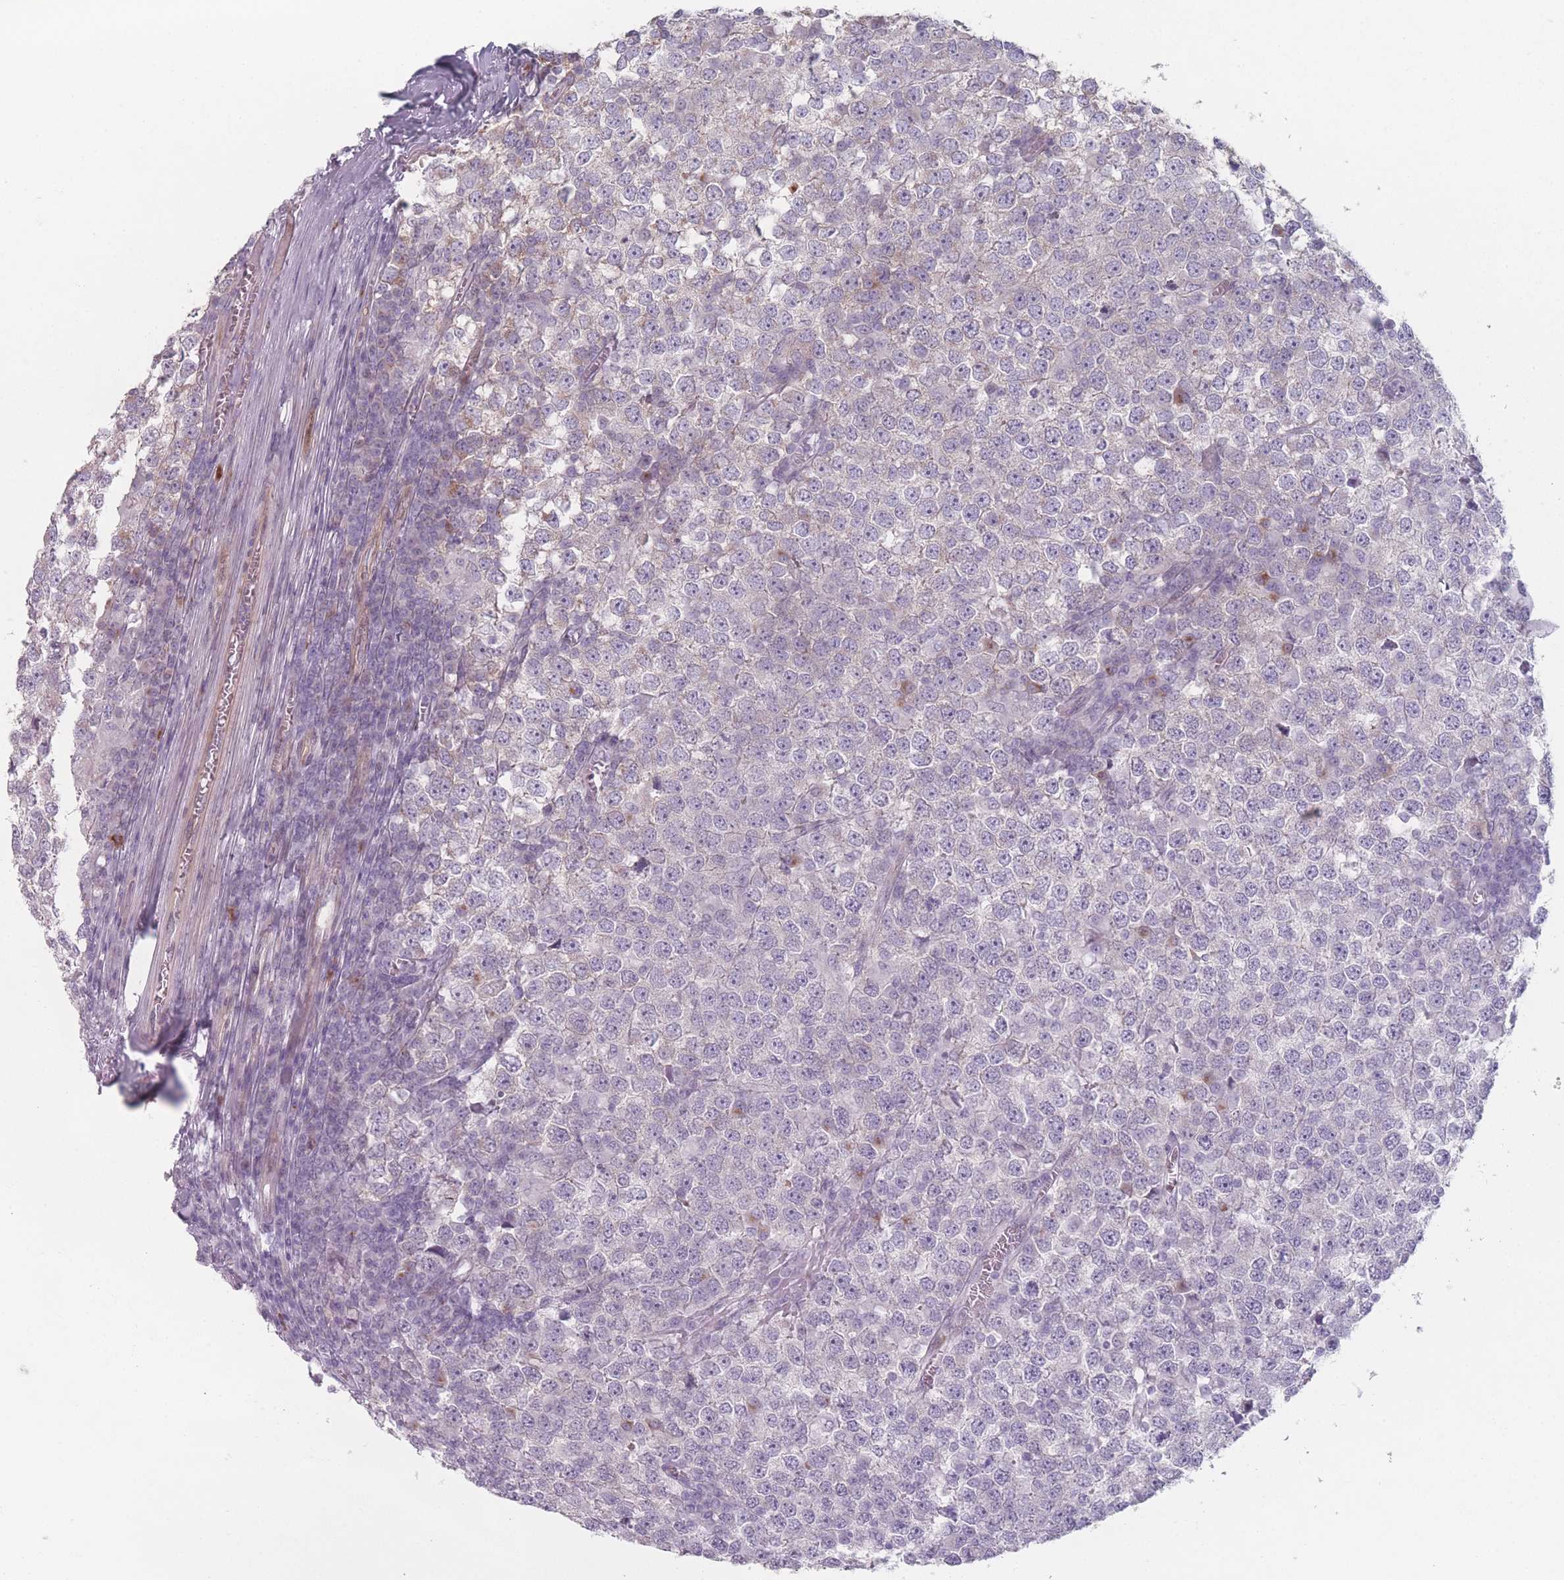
{"staining": {"intensity": "moderate", "quantity": "<25%", "location": "cytoplasmic/membranous"}, "tissue": "testis cancer", "cell_type": "Tumor cells", "image_type": "cancer", "snomed": [{"axis": "morphology", "description": "Seminoma, NOS"}, {"axis": "topography", "description": "Testis"}], "caption": "The photomicrograph reveals staining of seminoma (testis), revealing moderate cytoplasmic/membranous protein staining (brown color) within tumor cells.", "gene": "RNF4", "patient": {"sex": "male", "age": 65}}